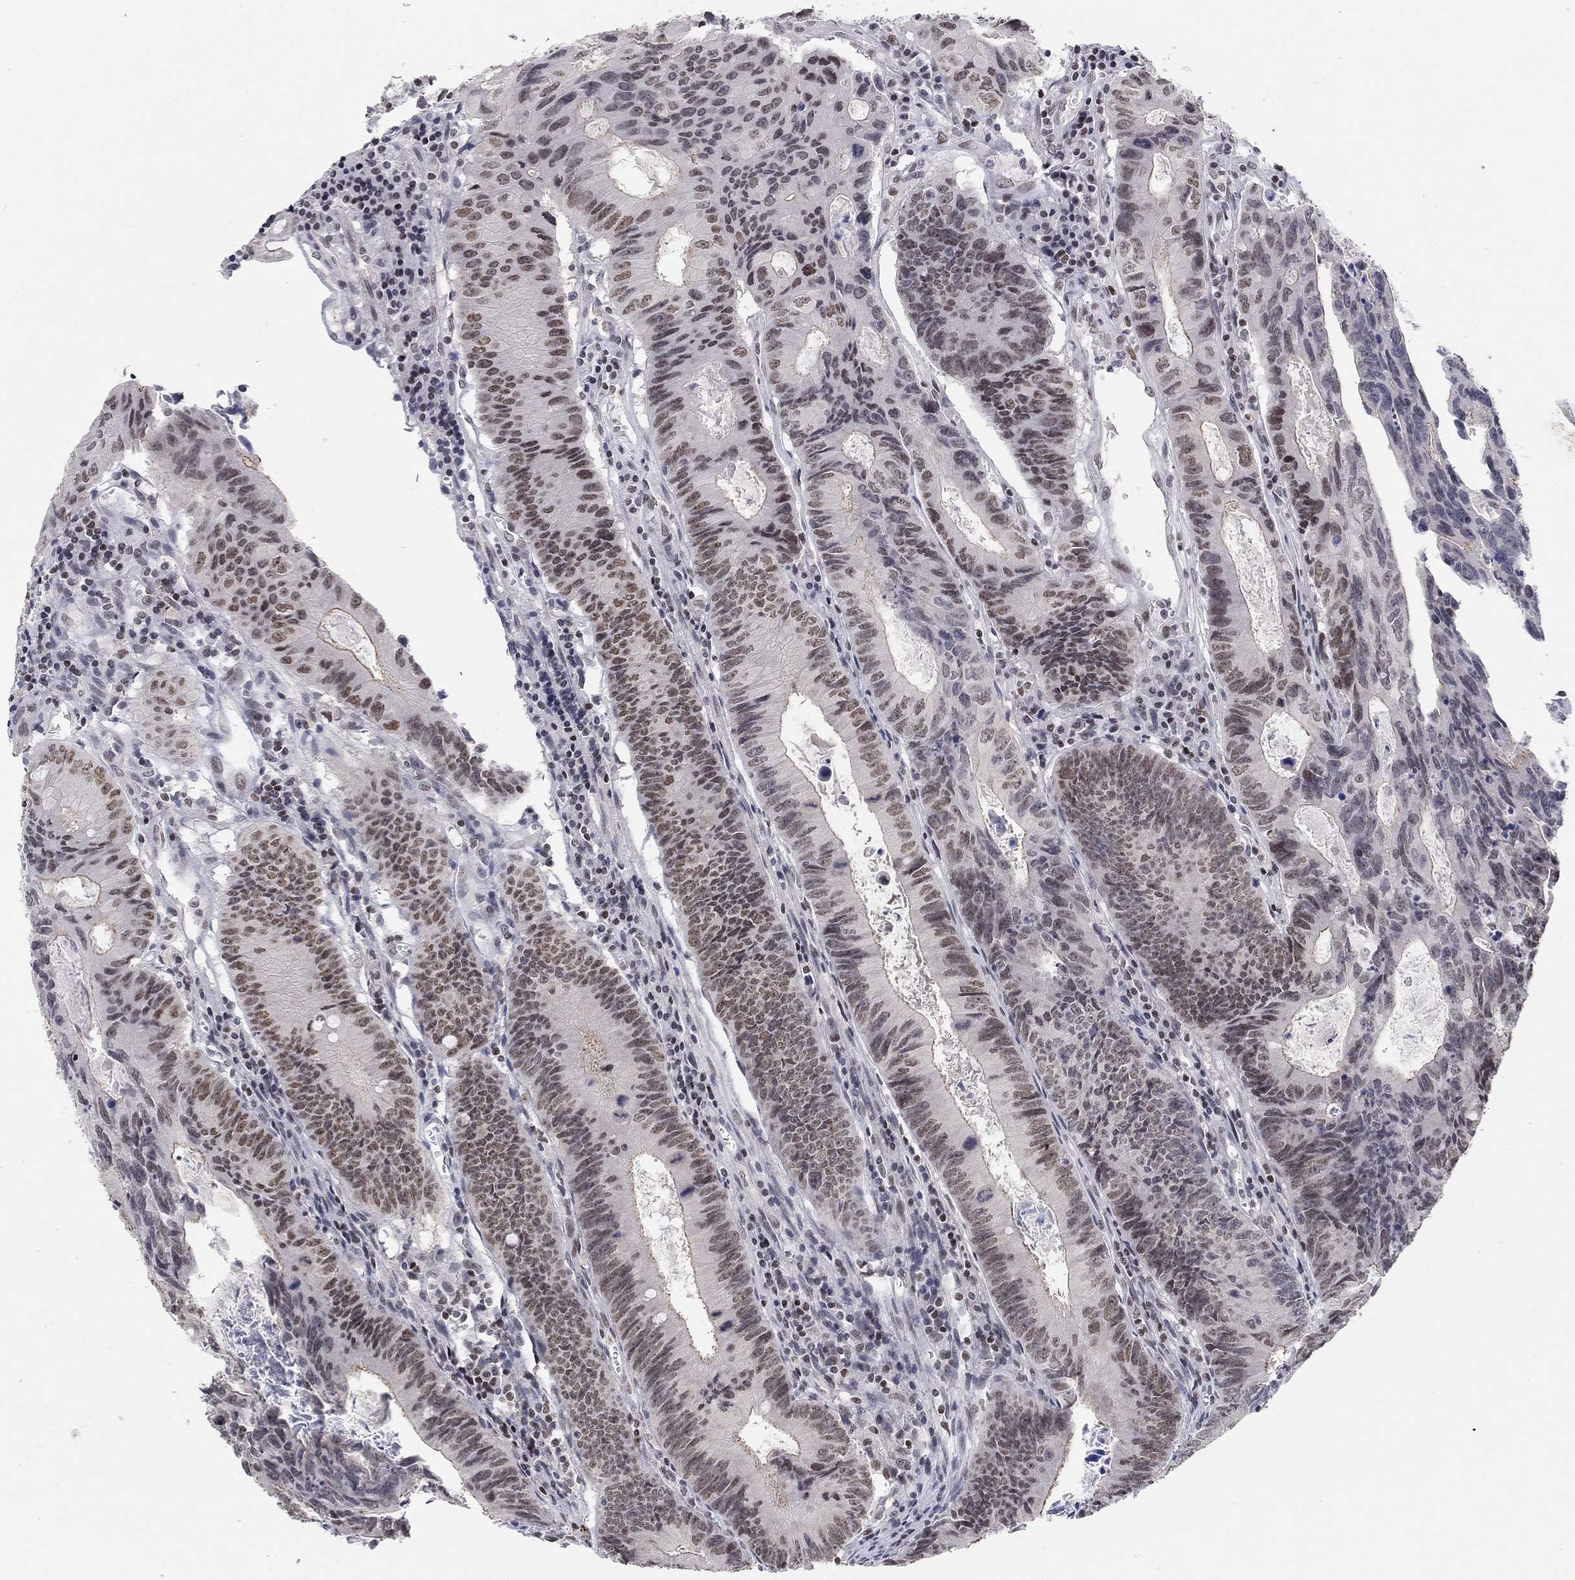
{"staining": {"intensity": "moderate", "quantity": "25%-75%", "location": "nuclear"}, "tissue": "colorectal cancer", "cell_type": "Tumor cells", "image_type": "cancer", "snomed": [{"axis": "morphology", "description": "Adenocarcinoma, NOS"}, {"axis": "topography", "description": "Colon"}], "caption": "Moderate nuclear protein expression is seen in about 25%-75% of tumor cells in colorectal cancer (adenocarcinoma).", "gene": "KLF12", "patient": {"sex": "female", "age": 87}}